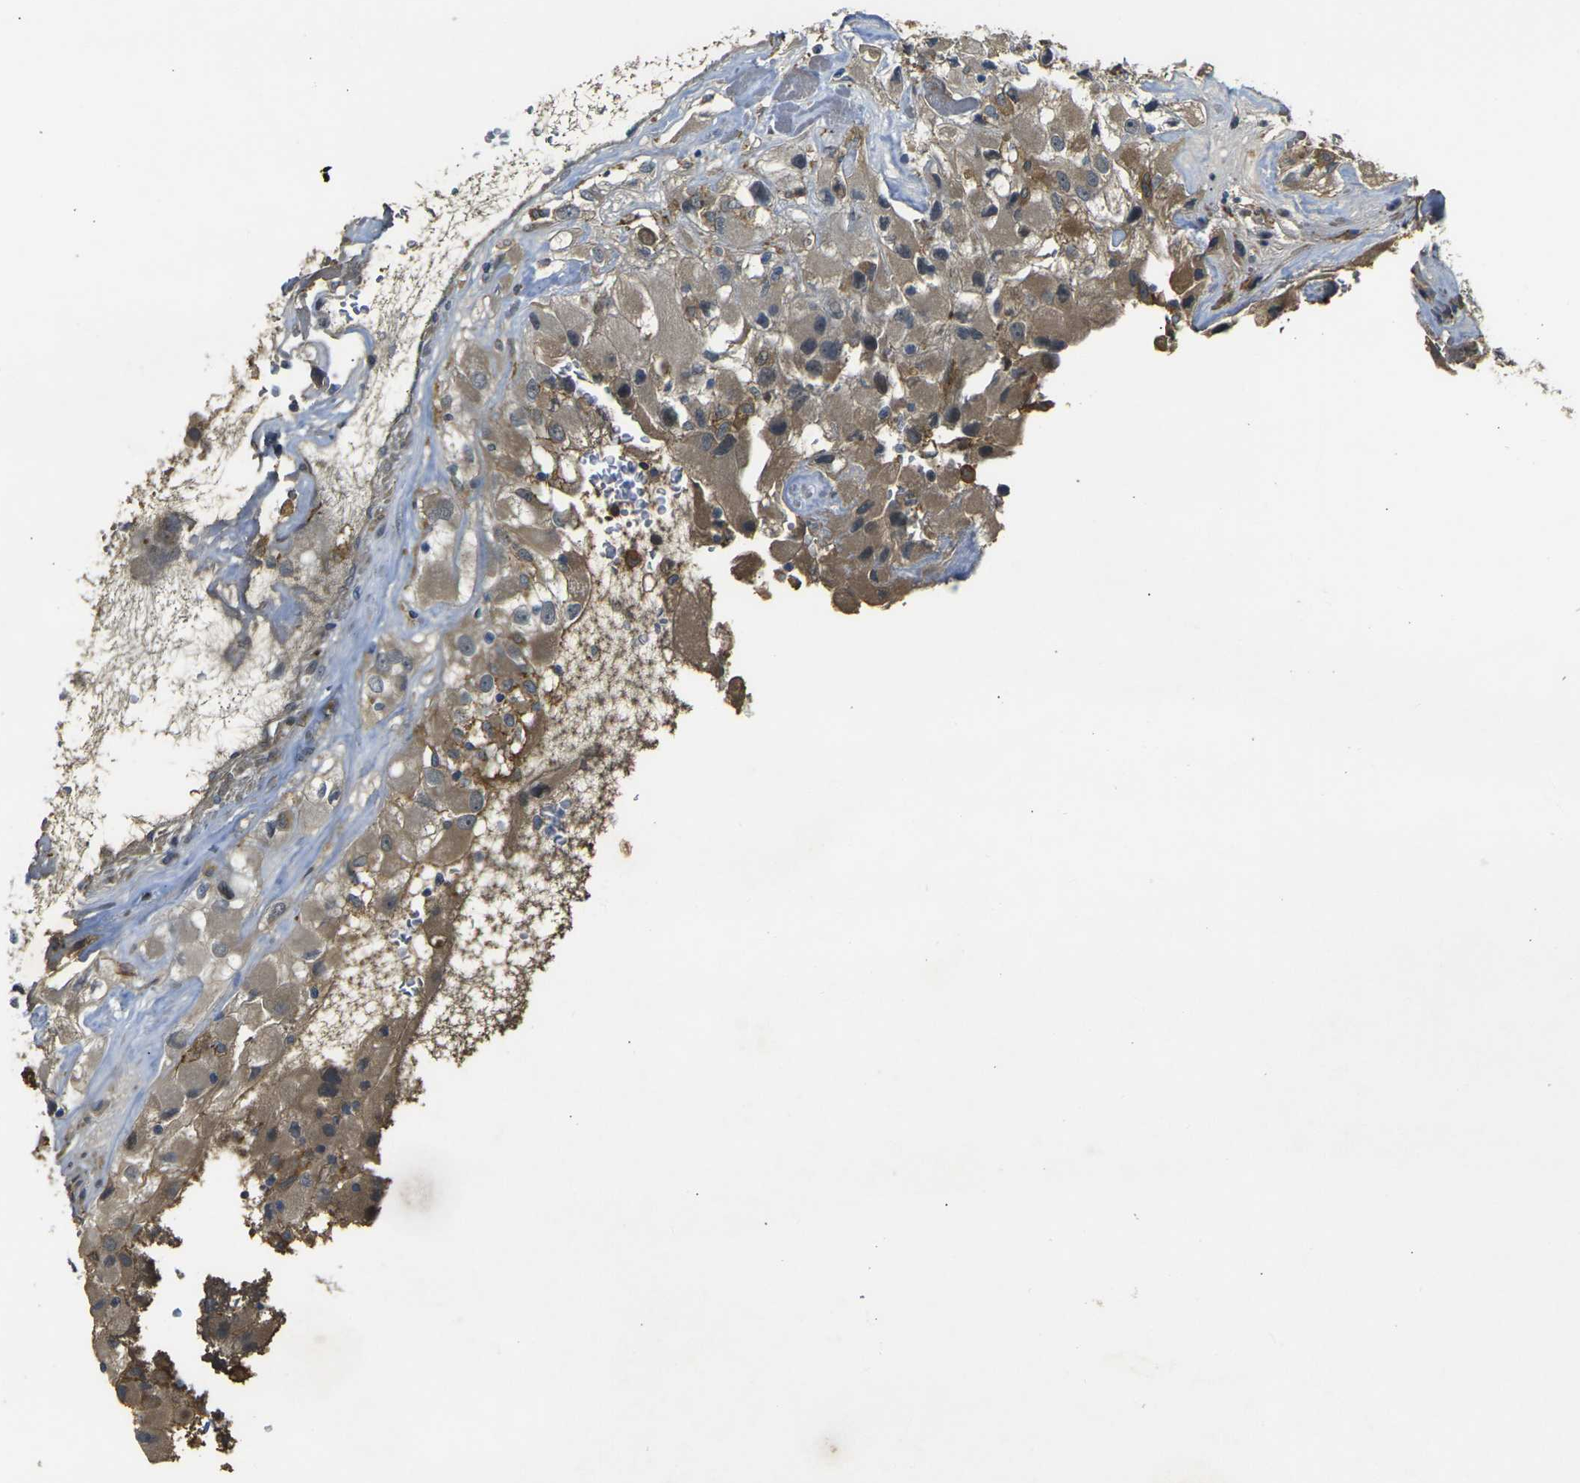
{"staining": {"intensity": "moderate", "quantity": ">75%", "location": "cytoplasmic/membranous"}, "tissue": "renal cancer", "cell_type": "Tumor cells", "image_type": "cancer", "snomed": [{"axis": "morphology", "description": "Adenocarcinoma, NOS"}, {"axis": "topography", "description": "Kidney"}], "caption": "This is a histology image of immunohistochemistry (IHC) staining of renal cancer, which shows moderate staining in the cytoplasmic/membranous of tumor cells.", "gene": "PIGL", "patient": {"sex": "female", "age": 52}}